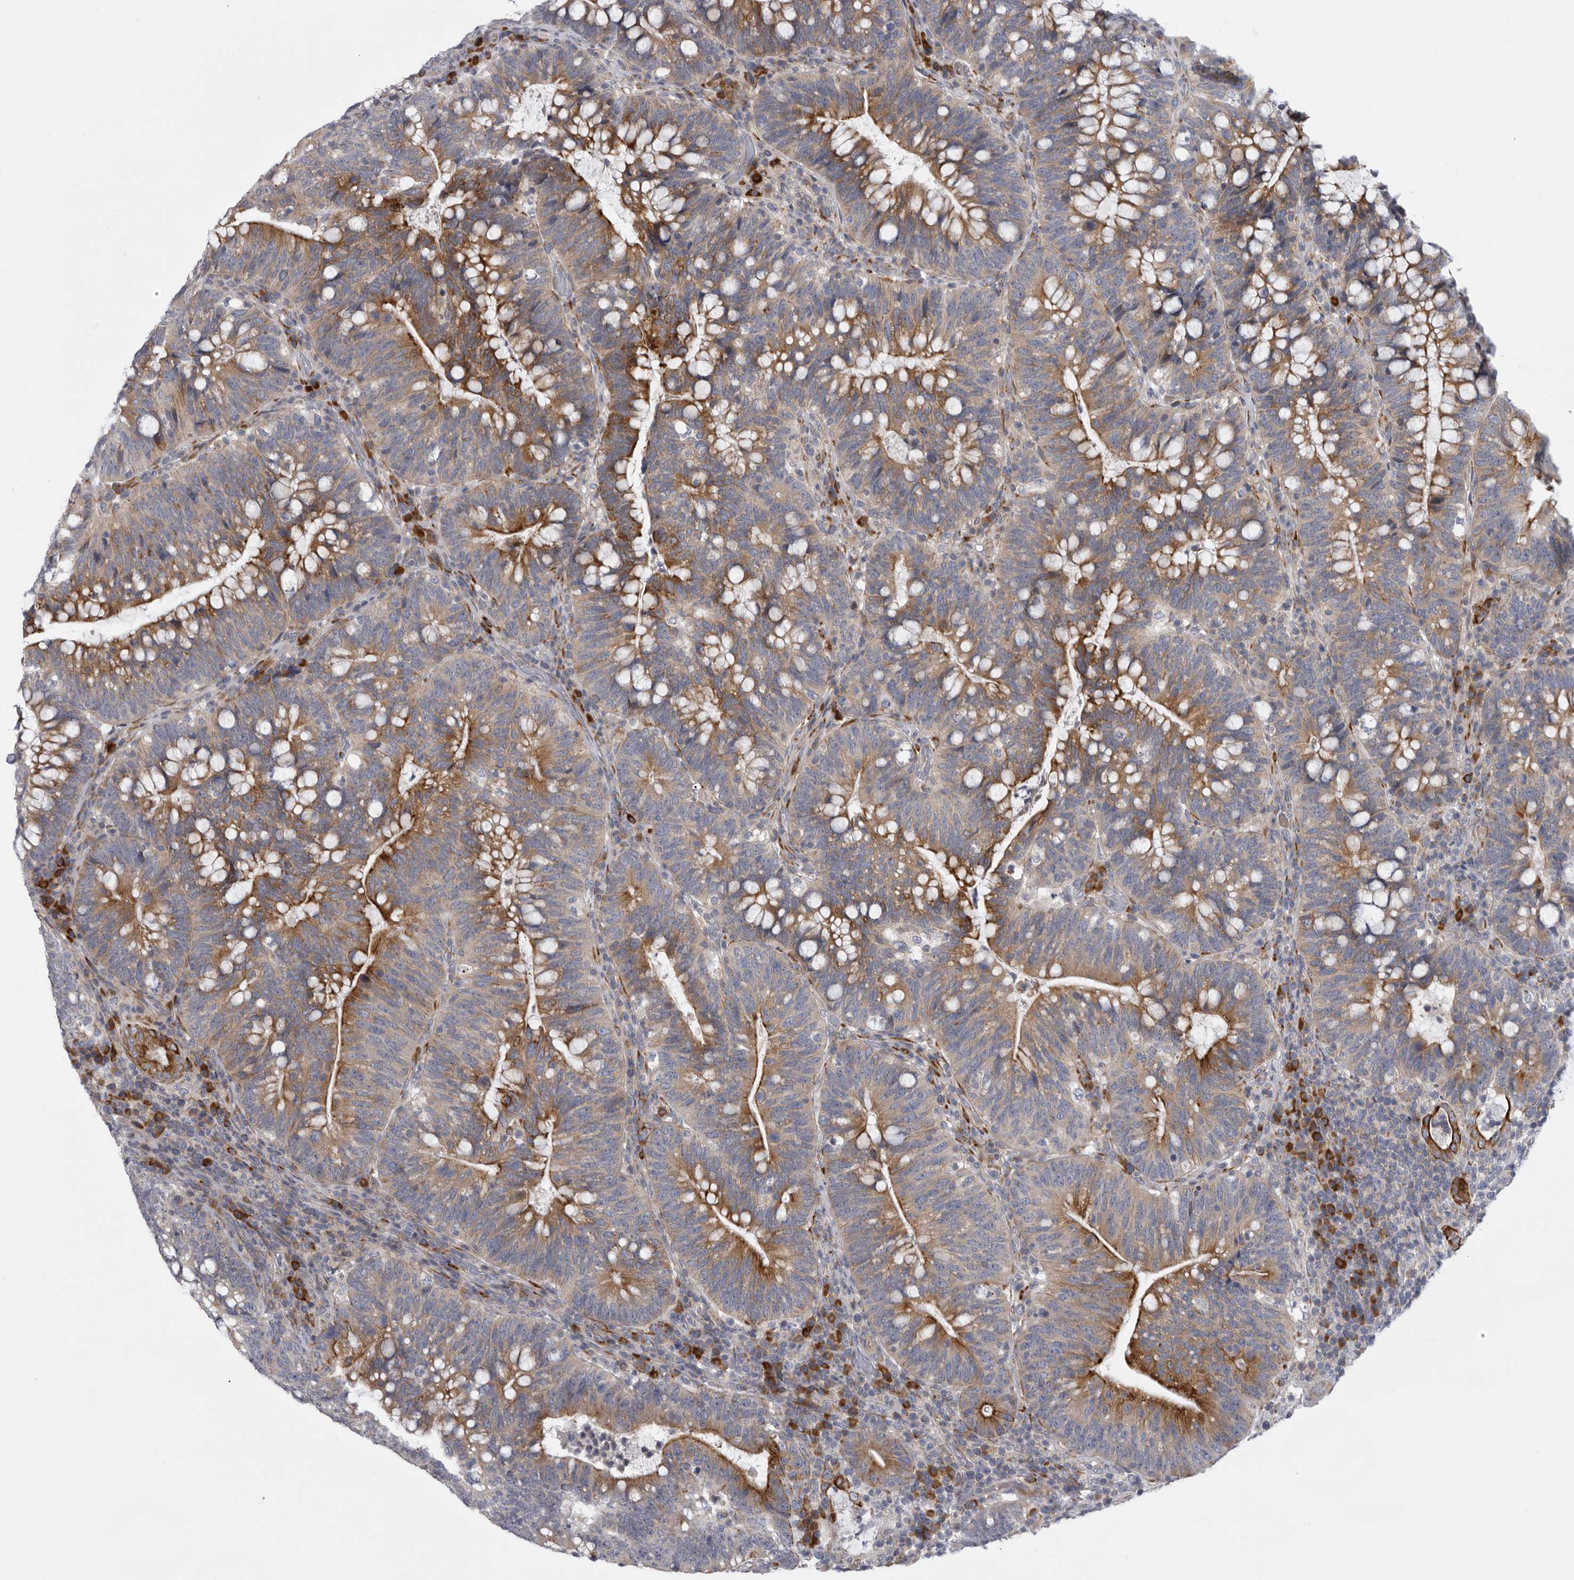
{"staining": {"intensity": "strong", "quantity": ">75%", "location": "cytoplasmic/membranous"}, "tissue": "colorectal cancer", "cell_type": "Tumor cells", "image_type": "cancer", "snomed": [{"axis": "morphology", "description": "Adenocarcinoma, NOS"}, {"axis": "topography", "description": "Colon"}], "caption": "Tumor cells reveal high levels of strong cytoplasmic/membranous staining in about >75% of cells in colorectal cancer (adenocarcinoma).", "gene": "USP24", "patient": {"sex": "female", "age": 66}}